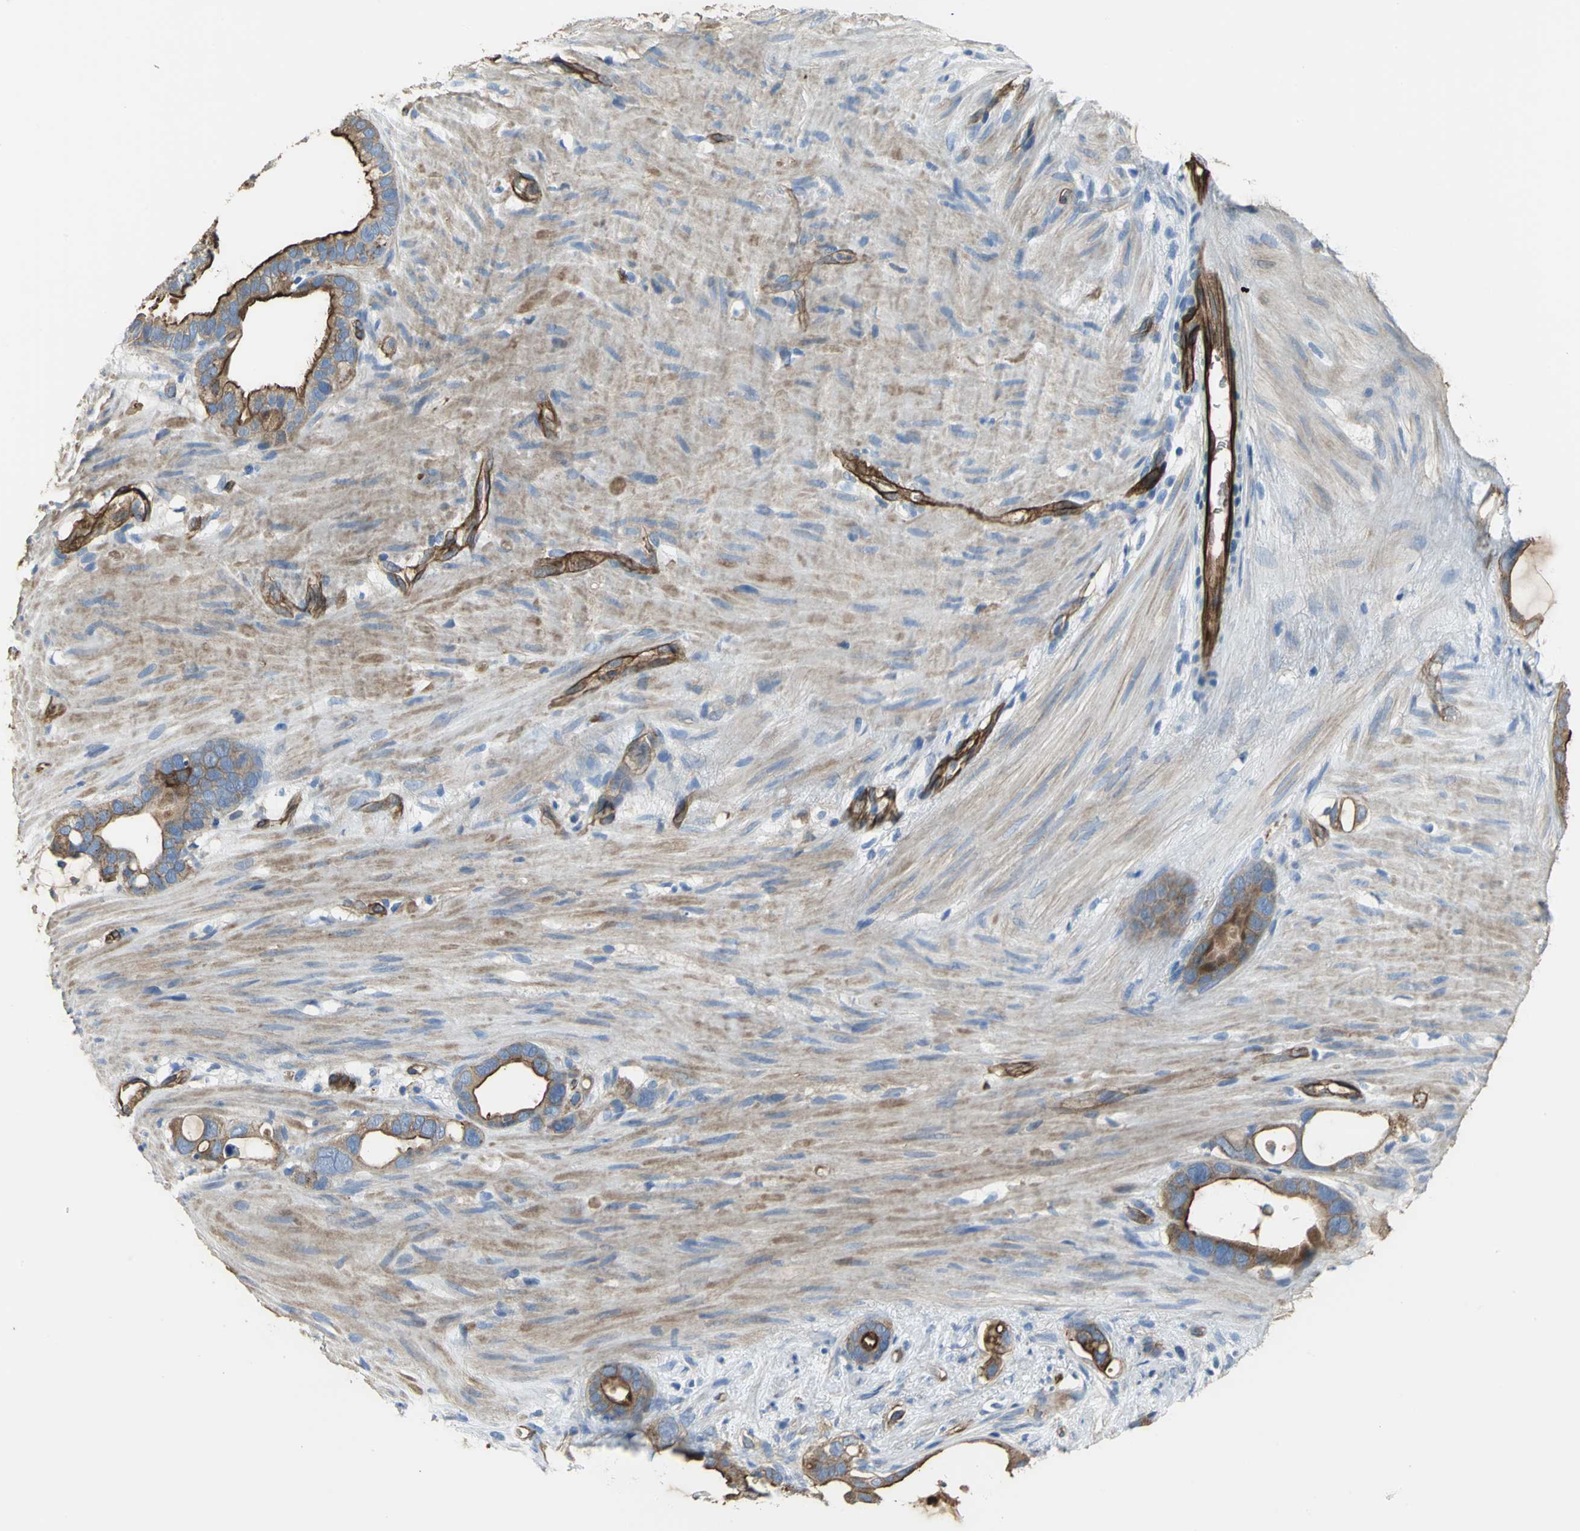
{"staining": {"intensity": "strong", "quantity": ">75%", "location": "cytoplasmic/membranous"}, "tissue": "stomach cancer", "cell_type": "Tumor cells", "image_type": "cancer", "snomed": [{"axis": "morphology", "description": "Adenocarcinoma, NOS"}, {"axis": "topography", "description": "Stomach"}], "caption": "Stomach adenocarcinoma stained with a protein marker shows strong staining in tumor cells.", "gene": "FLNB", "patient": {"sex": "female", "age": 75}}